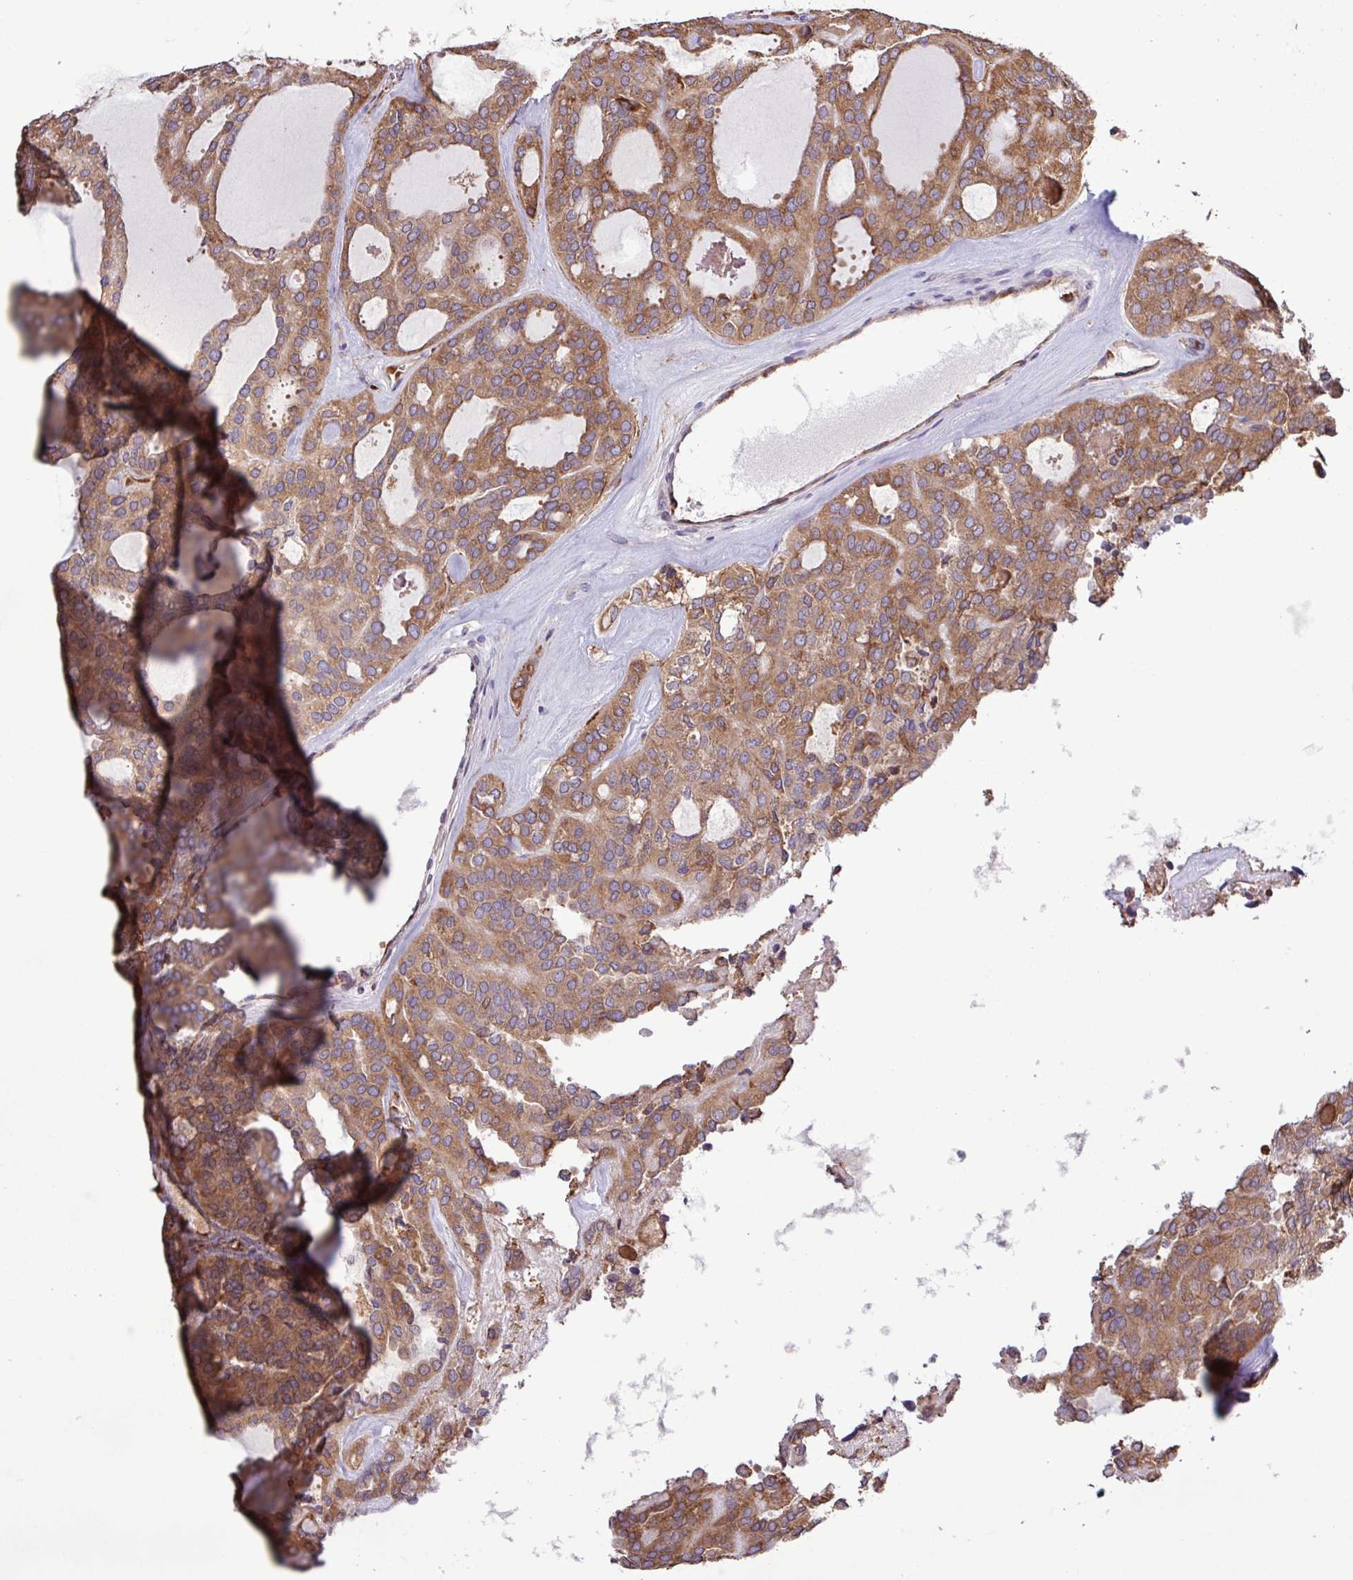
{"staining": {"intensity": "moderate", "quantity": ">75%", "location": "cytoplasmic/membranous"}, "tissue": "thyroid cancer", "cell_type": "Tumor cells", "image_type": "cancer", "snomed": [{"axis": "morphology", "description": "Follicular adenoma carcinoma, NOS"}, {"axis": "topography", "description": "Thyroid gland"}], "caption": "The immunohistochemical stain highlights moderate cytoplasmic/membranous staining in tumor cells of thyroid cancer tissue.", "gene": "MEGF6", "patient": {"sex": "male", "age": 75}}